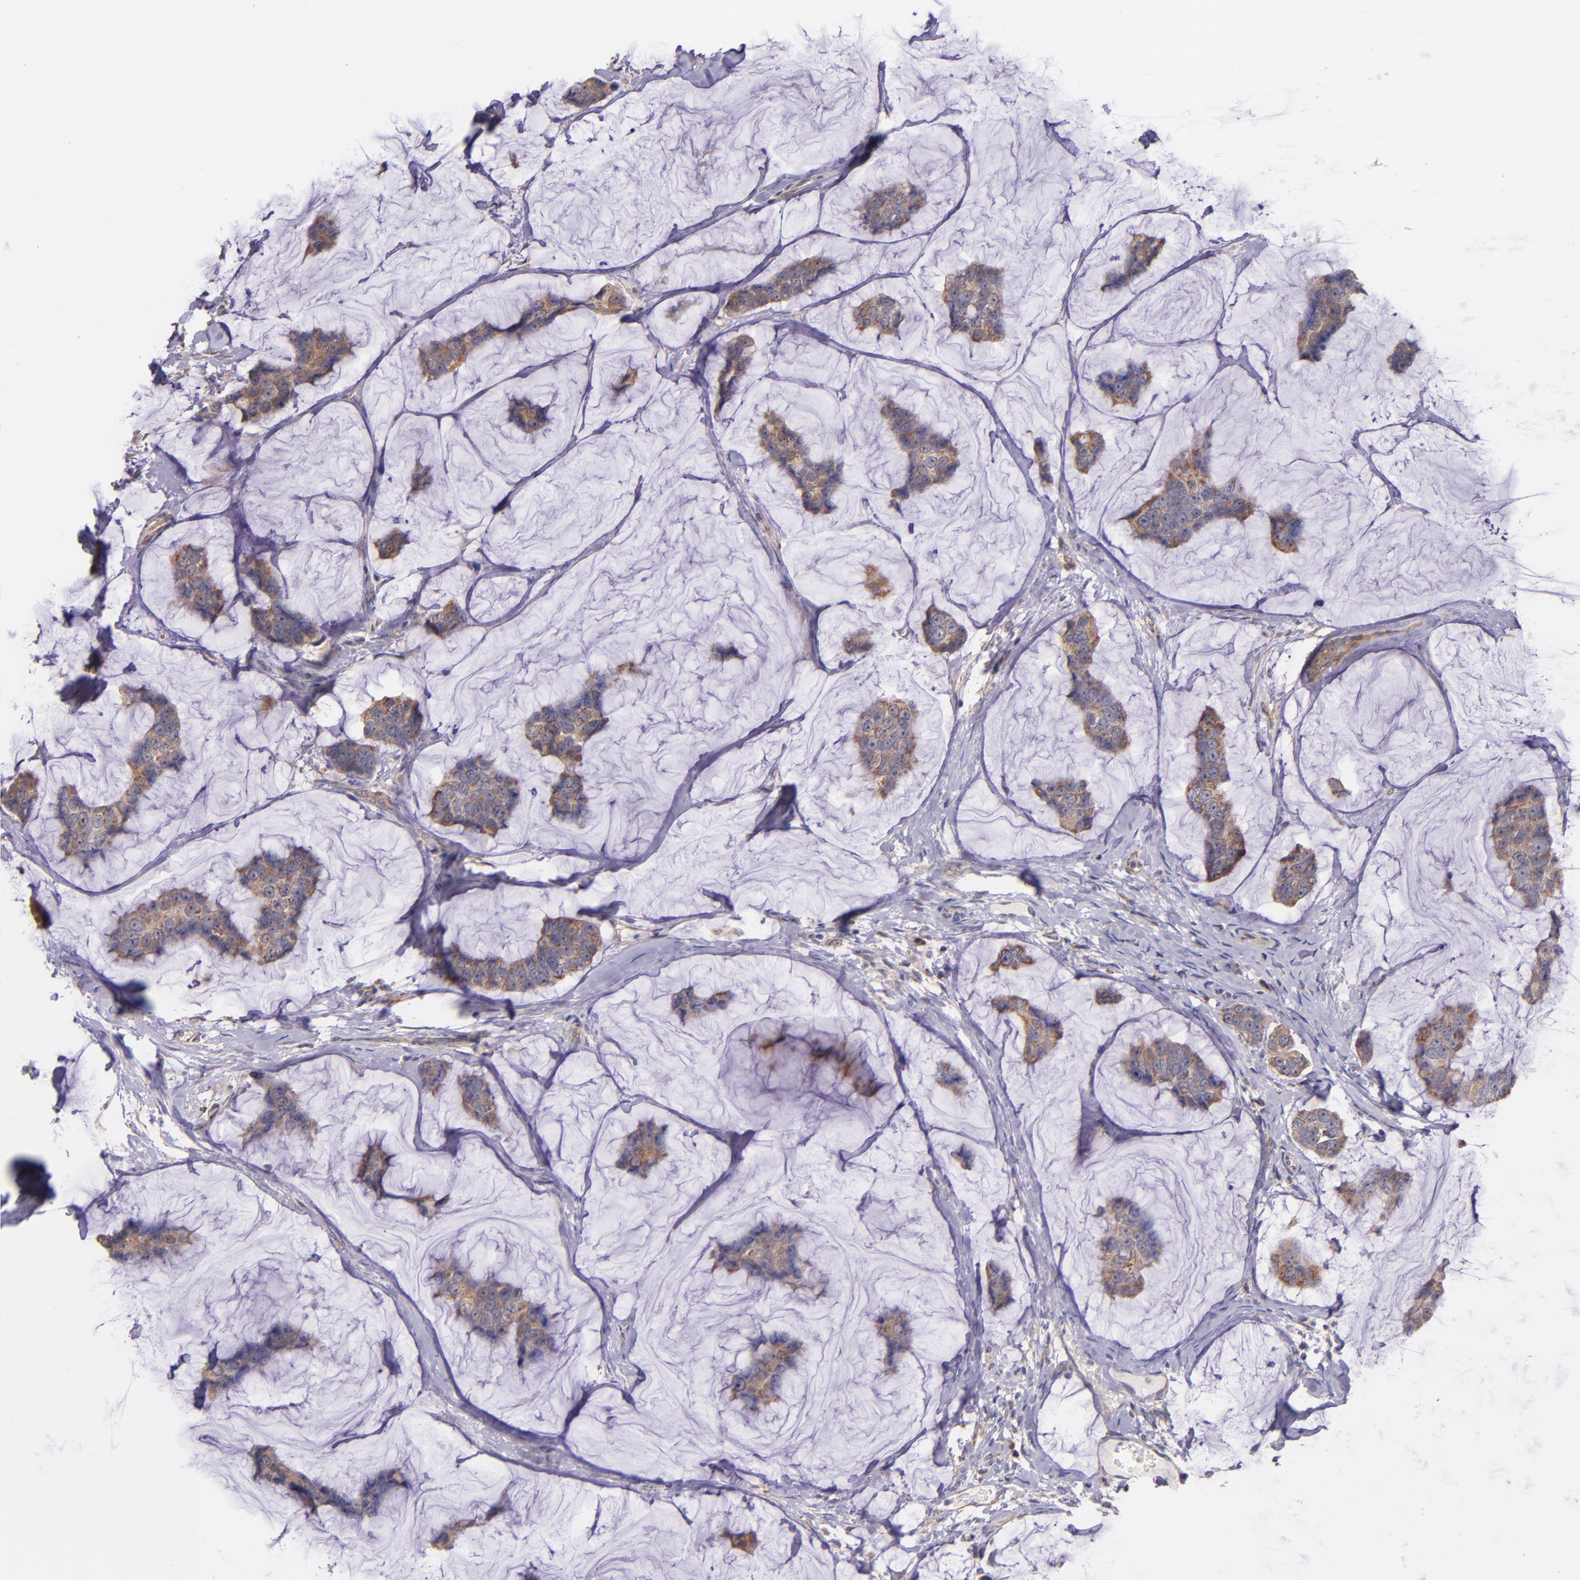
{"staining": {"intensity": "moderate", "quantity": "25%-75%", "location": "cytoplasmic/membranous"}, "tissue": "breast cancer", "cell_type": "Tumor cells", "image_type": "cancer", "snomed": [{"axis": "morphology", "description": "Normal tissue, NOS"}, {"axis": "morphology", "description": "Duct carcinoma"}, {"axis": "topography", "description": "Breast"}], "caption": "Breast infiltrating ductal carcinoma was stained to show a protein in brown. There is medium levels of moderate cytoplasmic/membranous staining in approximately 25%-75% of tumor cells.", "gene": "SHC1", "patient": {"sex": "female", "age": 50}}